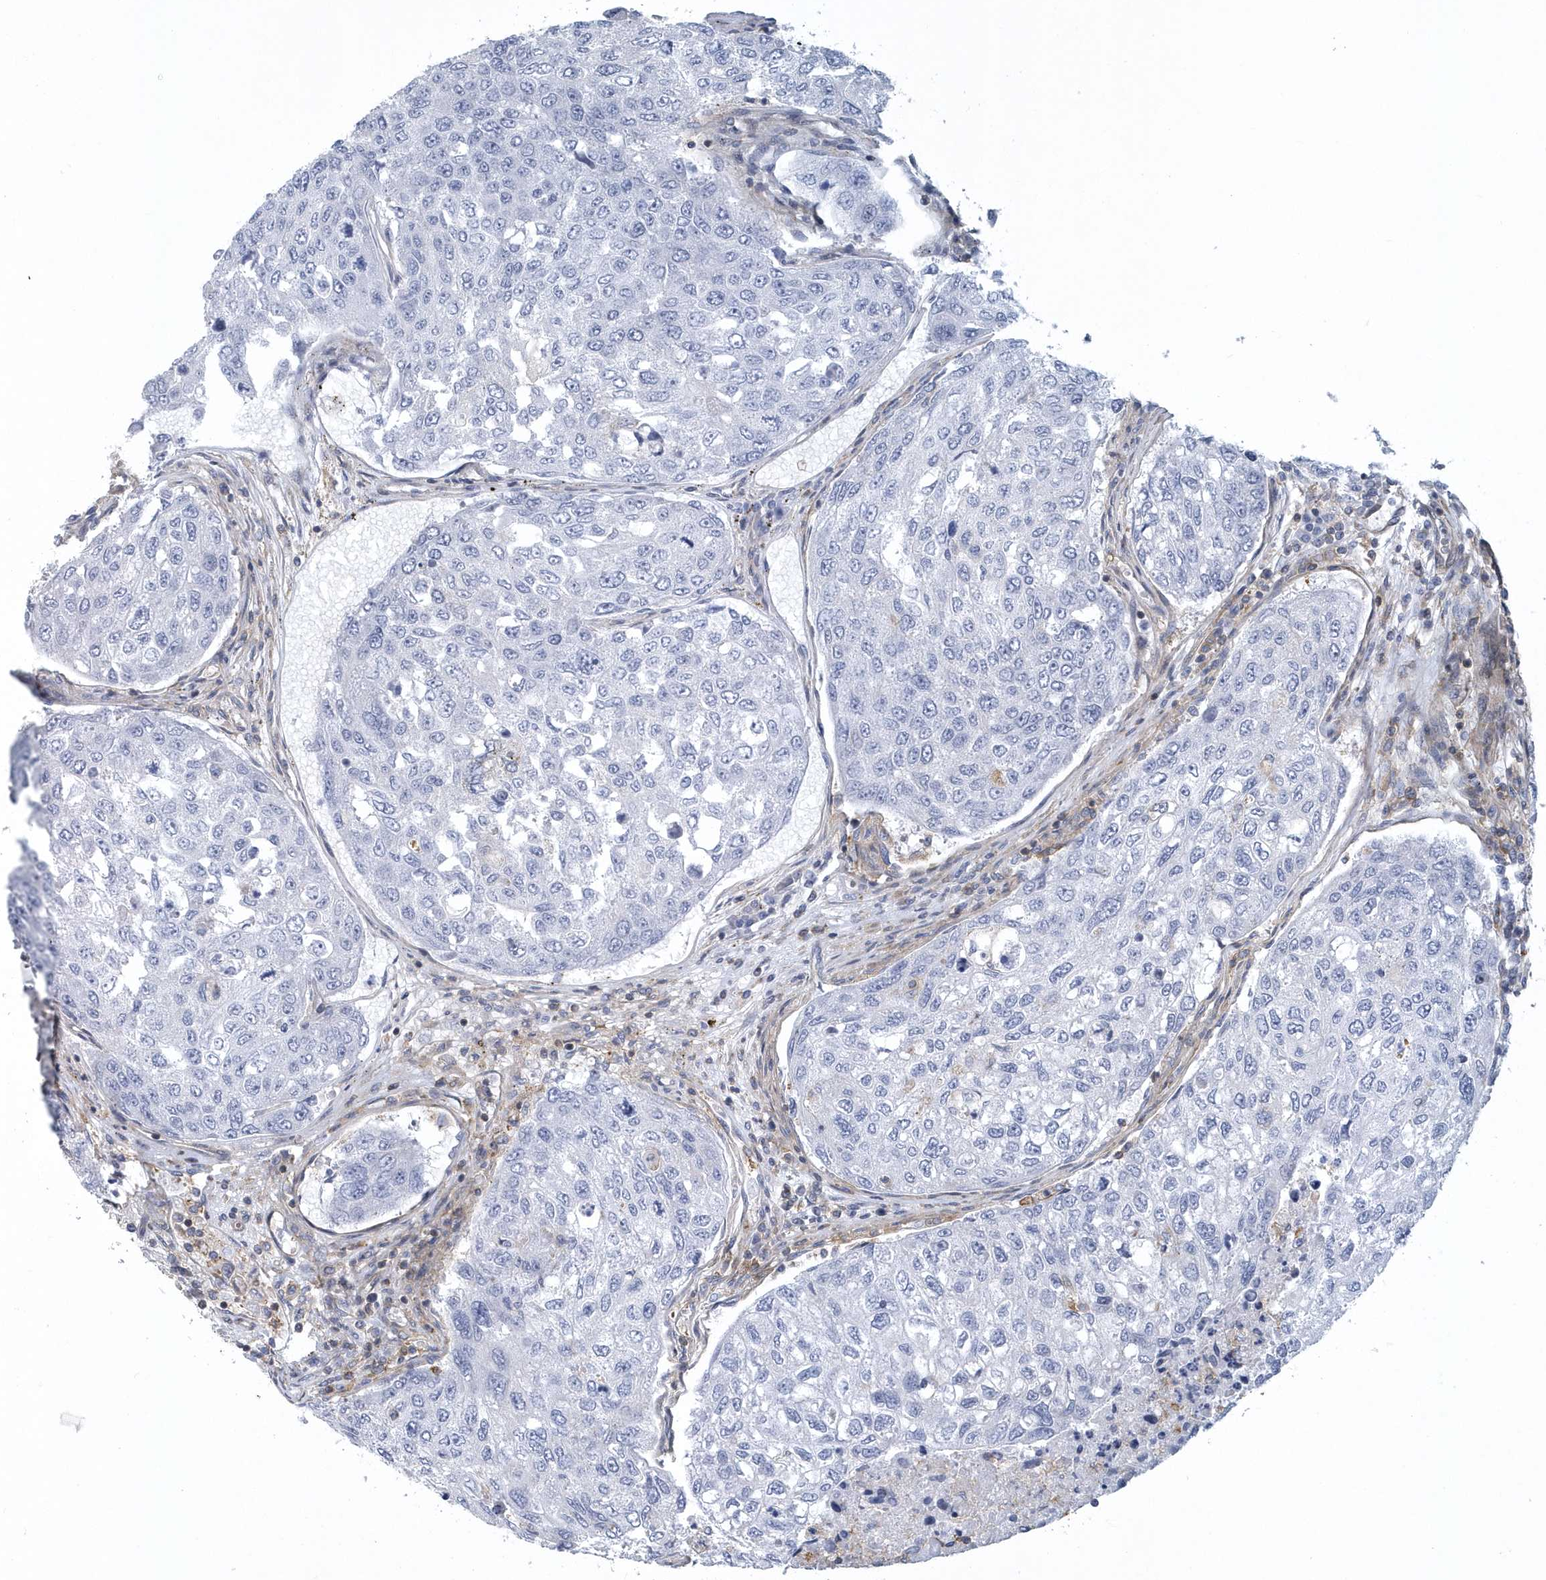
{"staining": {"intensity": "negative", "quantity": "none", "location": "none"}, "tissue": "urothelial cancer", "cell_type": "Tumor cells", "image_type": "cancer", "snomed": [{"axis": "morphology", "description": "Urothelial carcinoma, High grade"}, {"axis": "topography", "description": "Lymph node"}, {"axis": "topography", "description": "Urinary bladder"}], "caption": "Urothelial cancer was stained to show a protein in brown. There is no significant expression in tumor cells.", "gene": "ARAP2", "patient": {"sex": "male", "age": 51}}